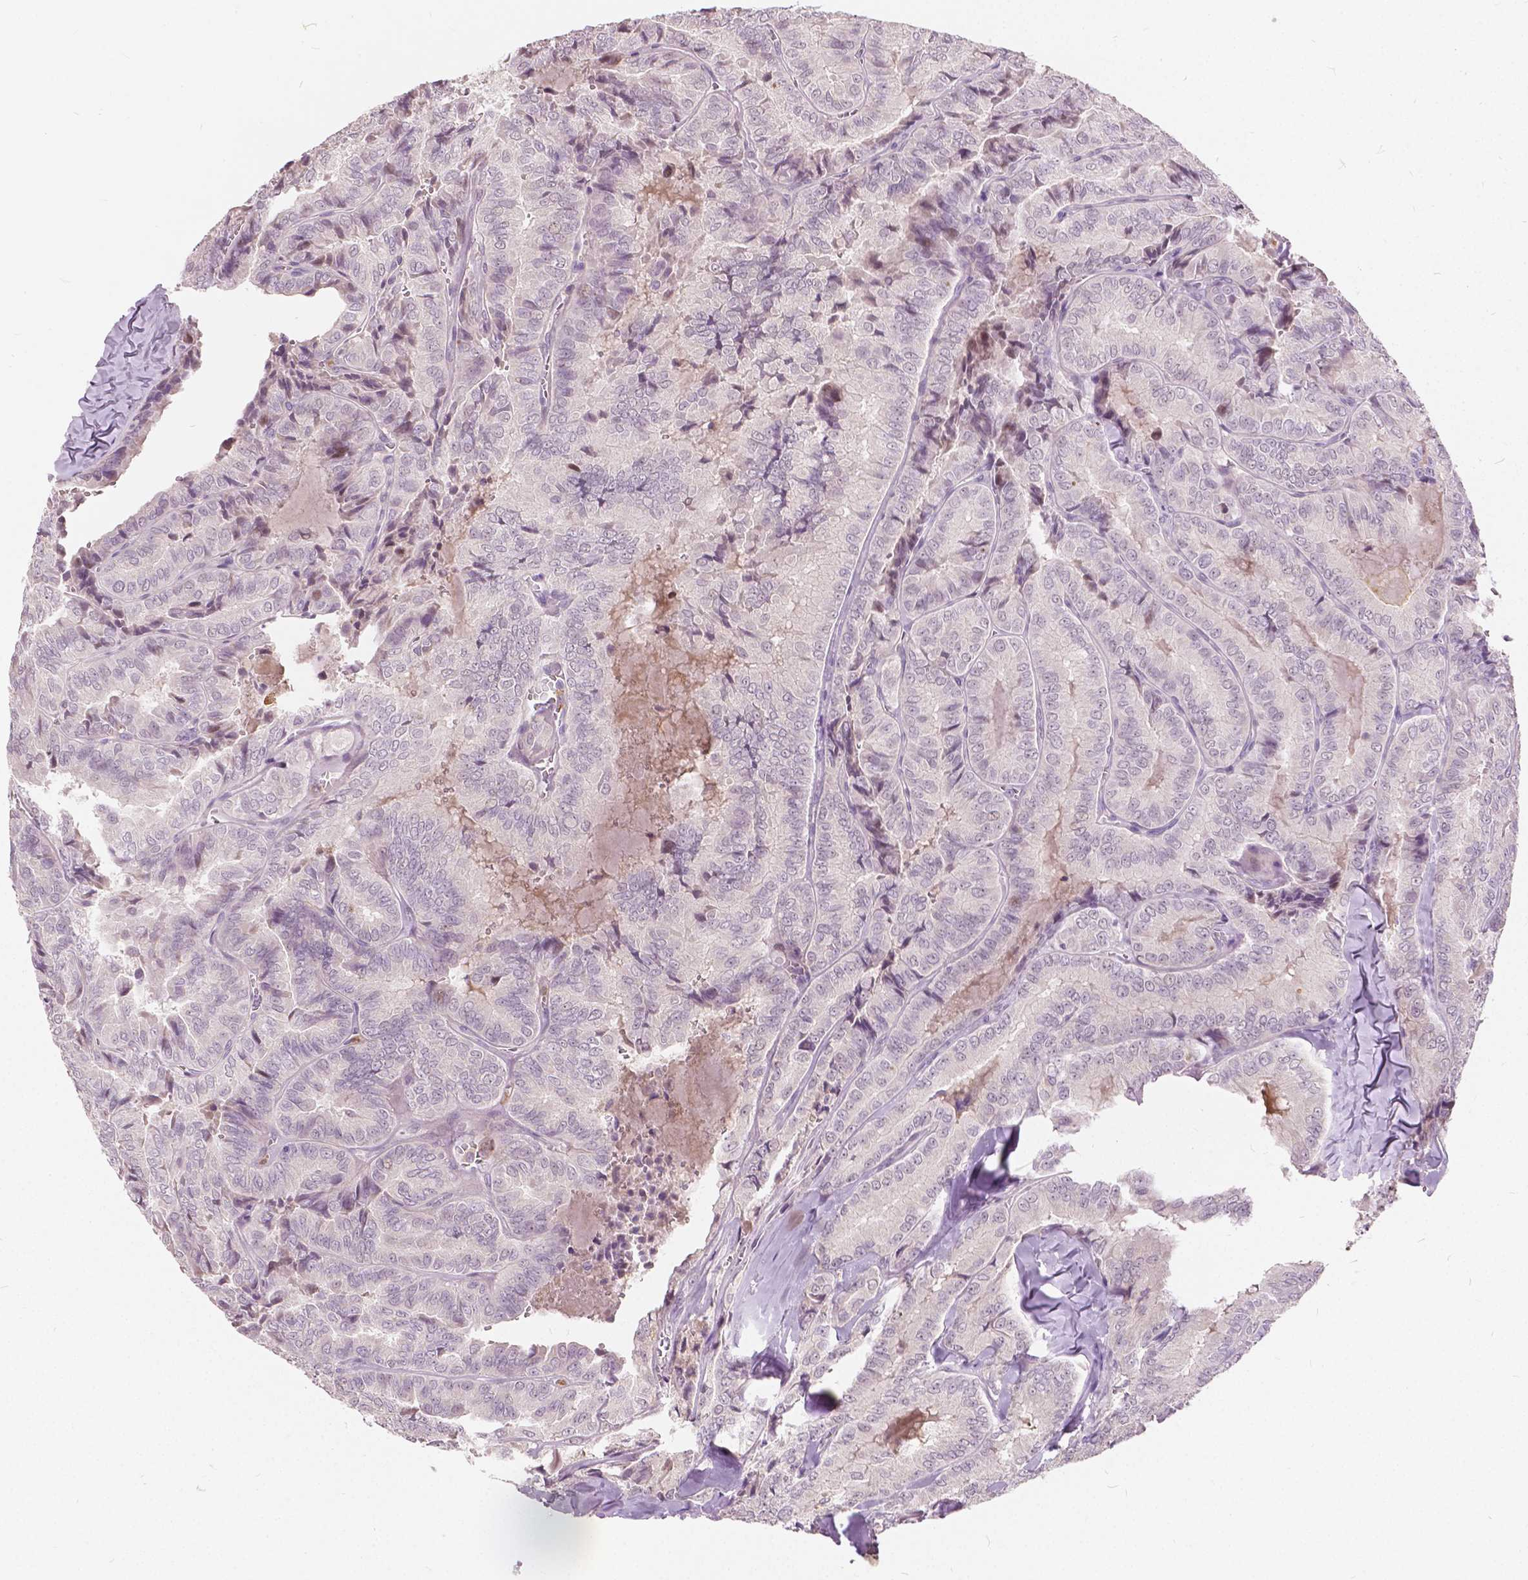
{"staining": {"intensity": "negative", "quantity": "none", "location": "none"}, "tissue": "thyroid cancer", "cell_type": "Tumor cells", "image_type": "cancer", "snomed": [{"axis": "morphology", "description": "Papillary adenocarcinoma, NOS"}, {"axis": "topography", "description": "Thyroid gland"}], "caption": "This photomicrograph is of thyroid papillary adenocarcinoma stained with IHC to label a protein in brown with the nuclei are counter-stained blue. There is no staining in tumor cells.", "gene": "DLX6", "patient": {"sex": "female", "age": 75}}